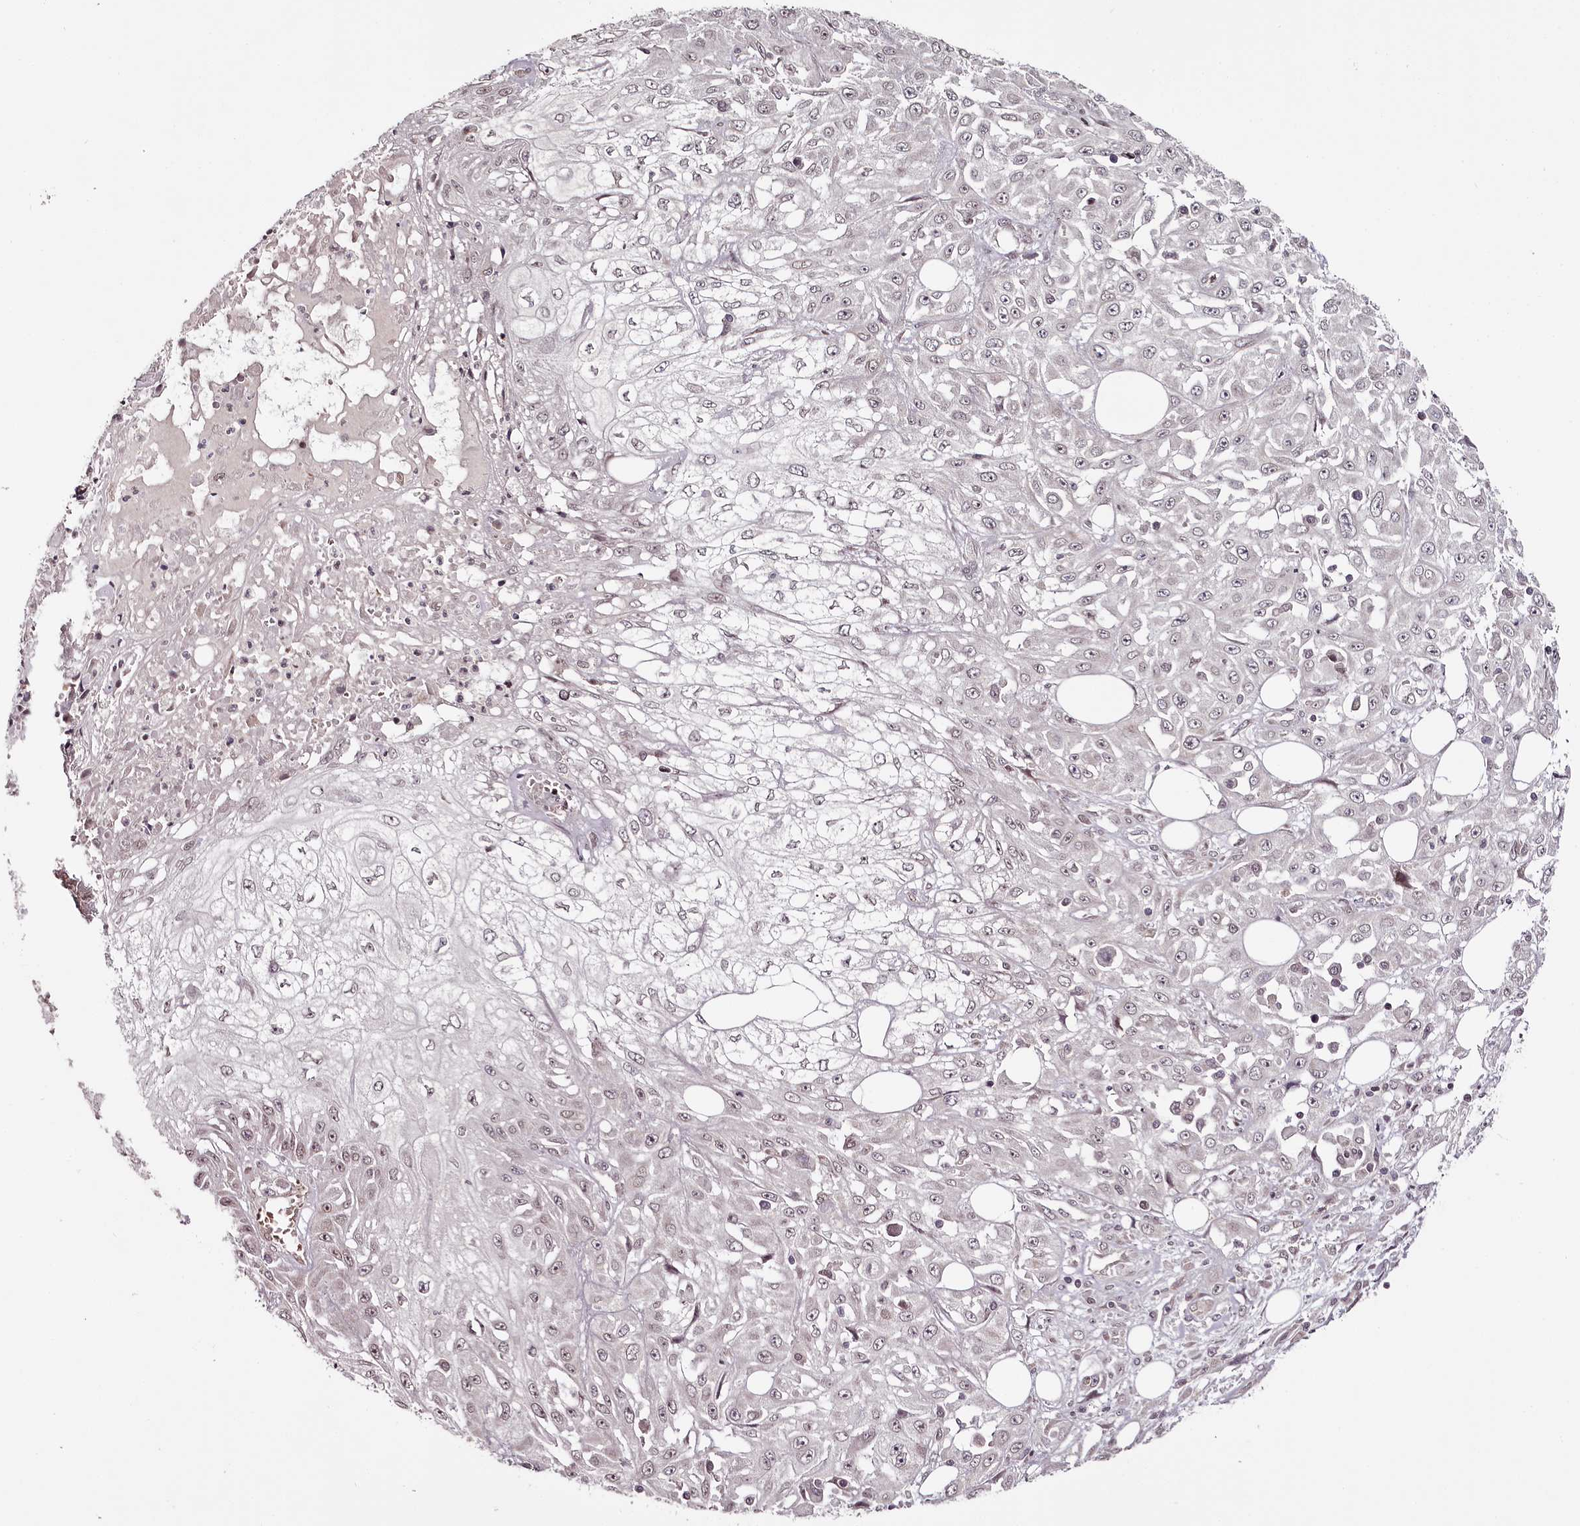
{"staining": {"intensity": "negative", "quantity": "none", "location": "none"}, "tissue": "skin cancer", "cell_type": "Tumor cells", "image_type": "cancer", "snomed": [{"axis": "morphology", "description": "Squamous cell carcinoma, NOS"}, {"axis": "morphology", "description": "Squamous cell carcinoma, metastatic, NOS"}, {"axis": "topography", "description": "Skin"}, {"axis": "topography", "description": "Lymph node"}], "caption": "Tumor cells show no significant expression in skin metastatic squamous cell carcinoma.", "gene": "THYN1", "patient": {"sex": "male", "age": 75}}